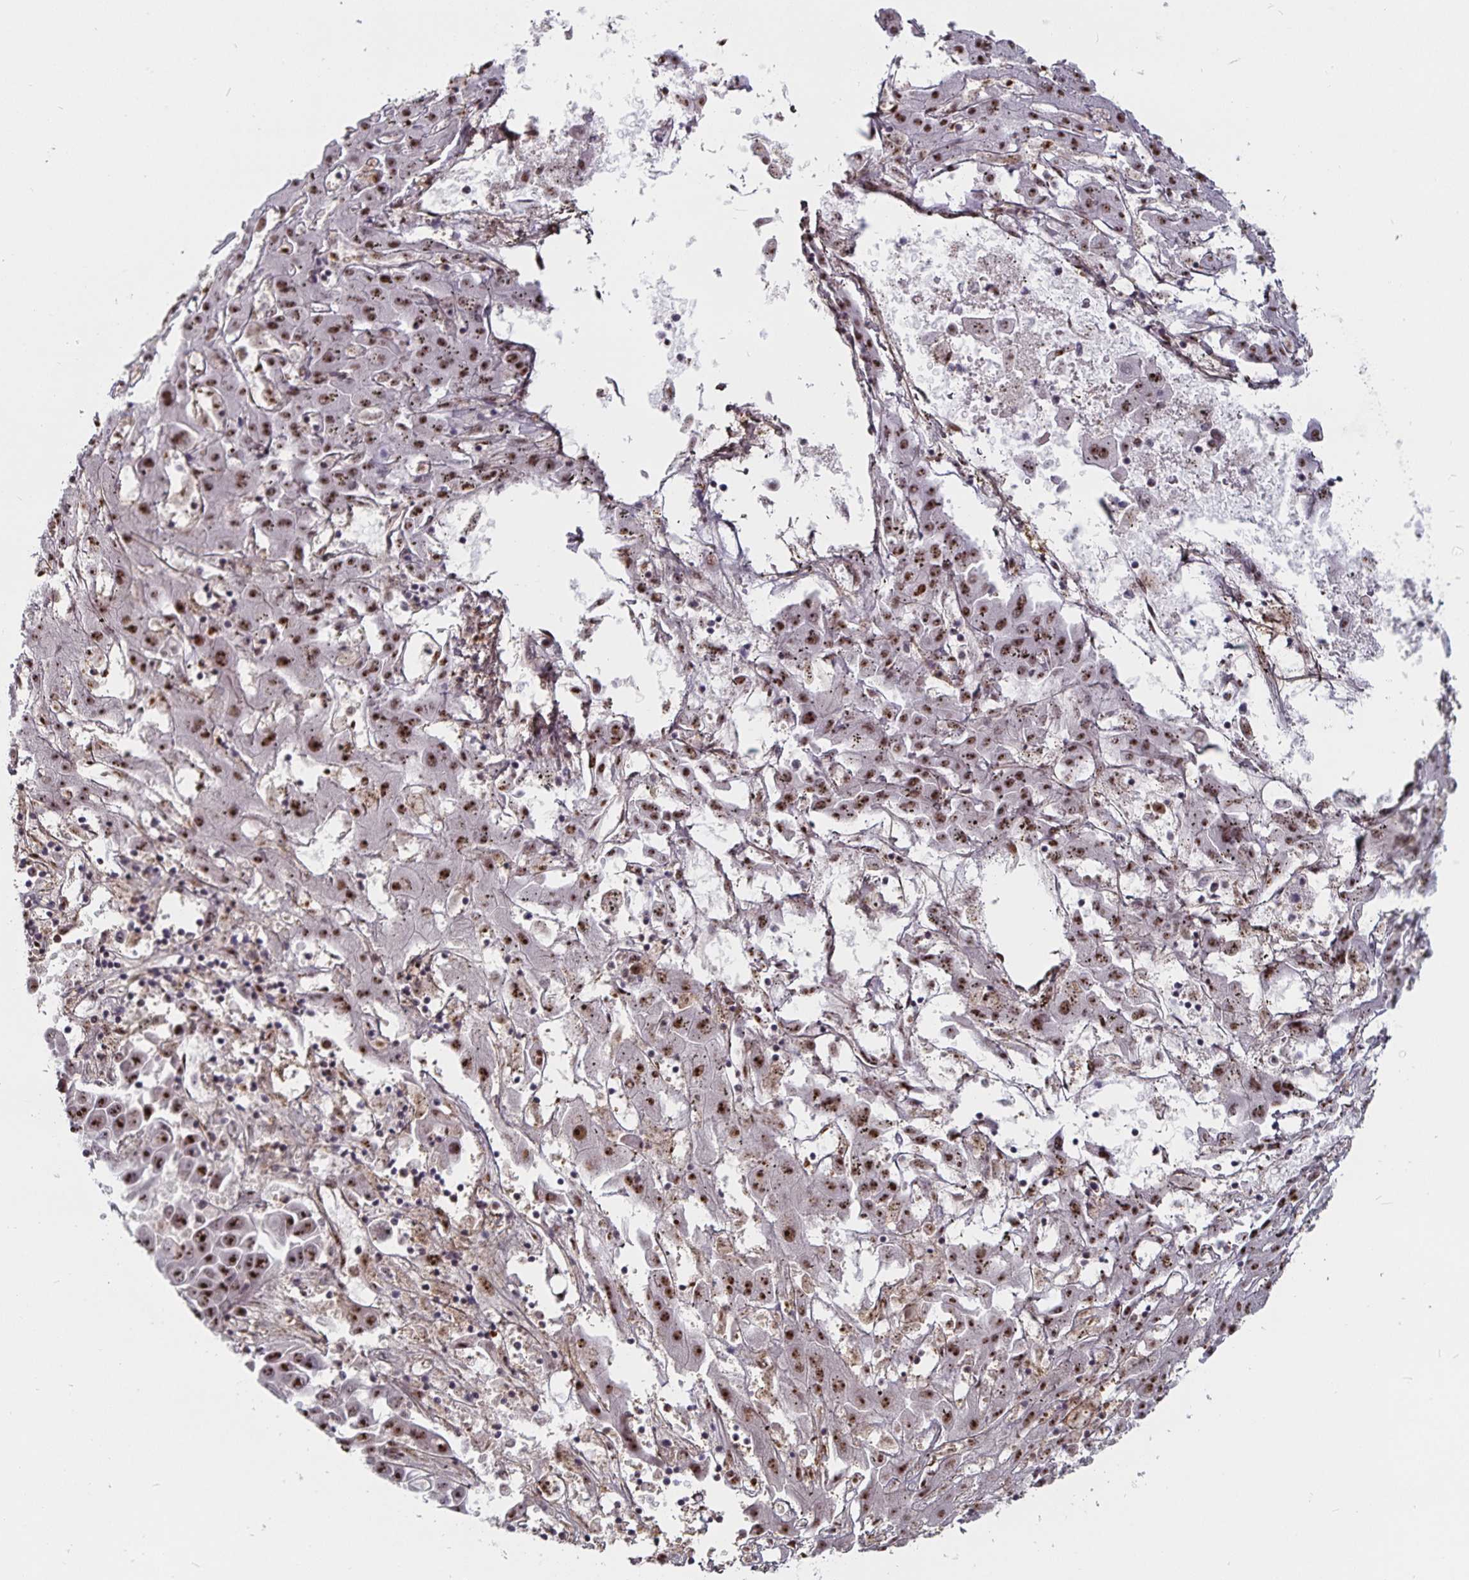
{"staining": {"intensity": "strong", "quantity": ">75%", "location": "nuclear"}, "tissue": "liver cancer", "cell_type": "Tumor cells", "image_type": "cancer", "snomed": [{"axis": "morphology", "description": "Cholangiocarcinoma"}, {"axis": "topography", "description": "Liver"}], "caption": "Protein expression analysis of liver cancer (cholangiocarcinoma) displays strong nuclear expression in about >75% of tumor cells. (Brightfield microscopy of DAB IHC at high magnification).", "gene": "LAS1L", "patient": {"sex": "female", "age": 52}}